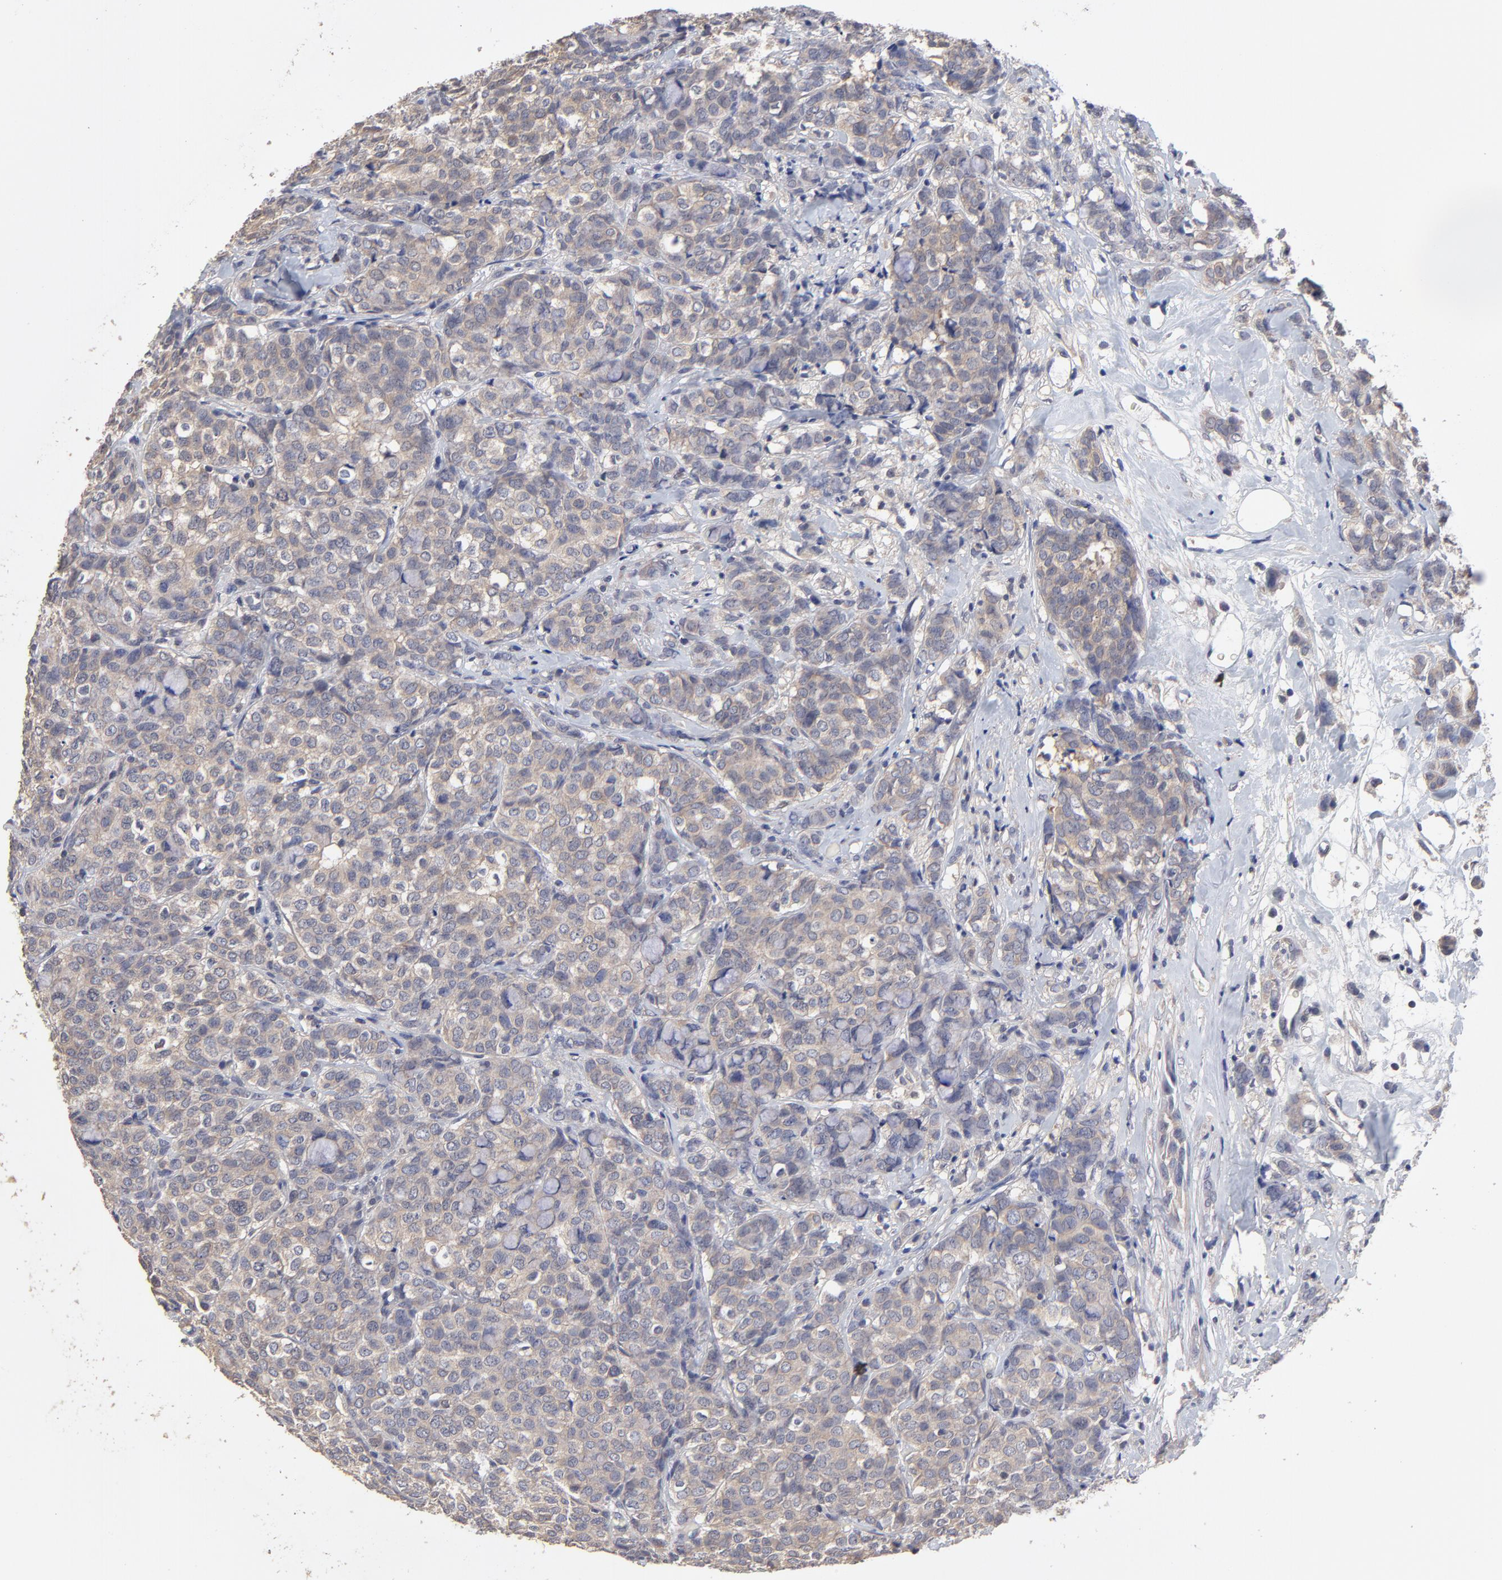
{"staining": {"intensity": "weak", "quantity": "25%-75%", "location": "cytoplasmic/membranous"}, "tissue": "breast cancer", "cell_type": "Tumor cells", "image_type": "cancer", "snomed": [{"axis": "morphology", "description": "Lobular carcinoma"}, {"axis": "topography", "description": "Breast"}], "caption": "This is a histology image of IHC staining of breast lobular carcinoma, which shows weak staining in the cytoplasmic/membranous of tumor cells.", "gene": "CCT2", "patient": {"sex": "female", "age": 60}}